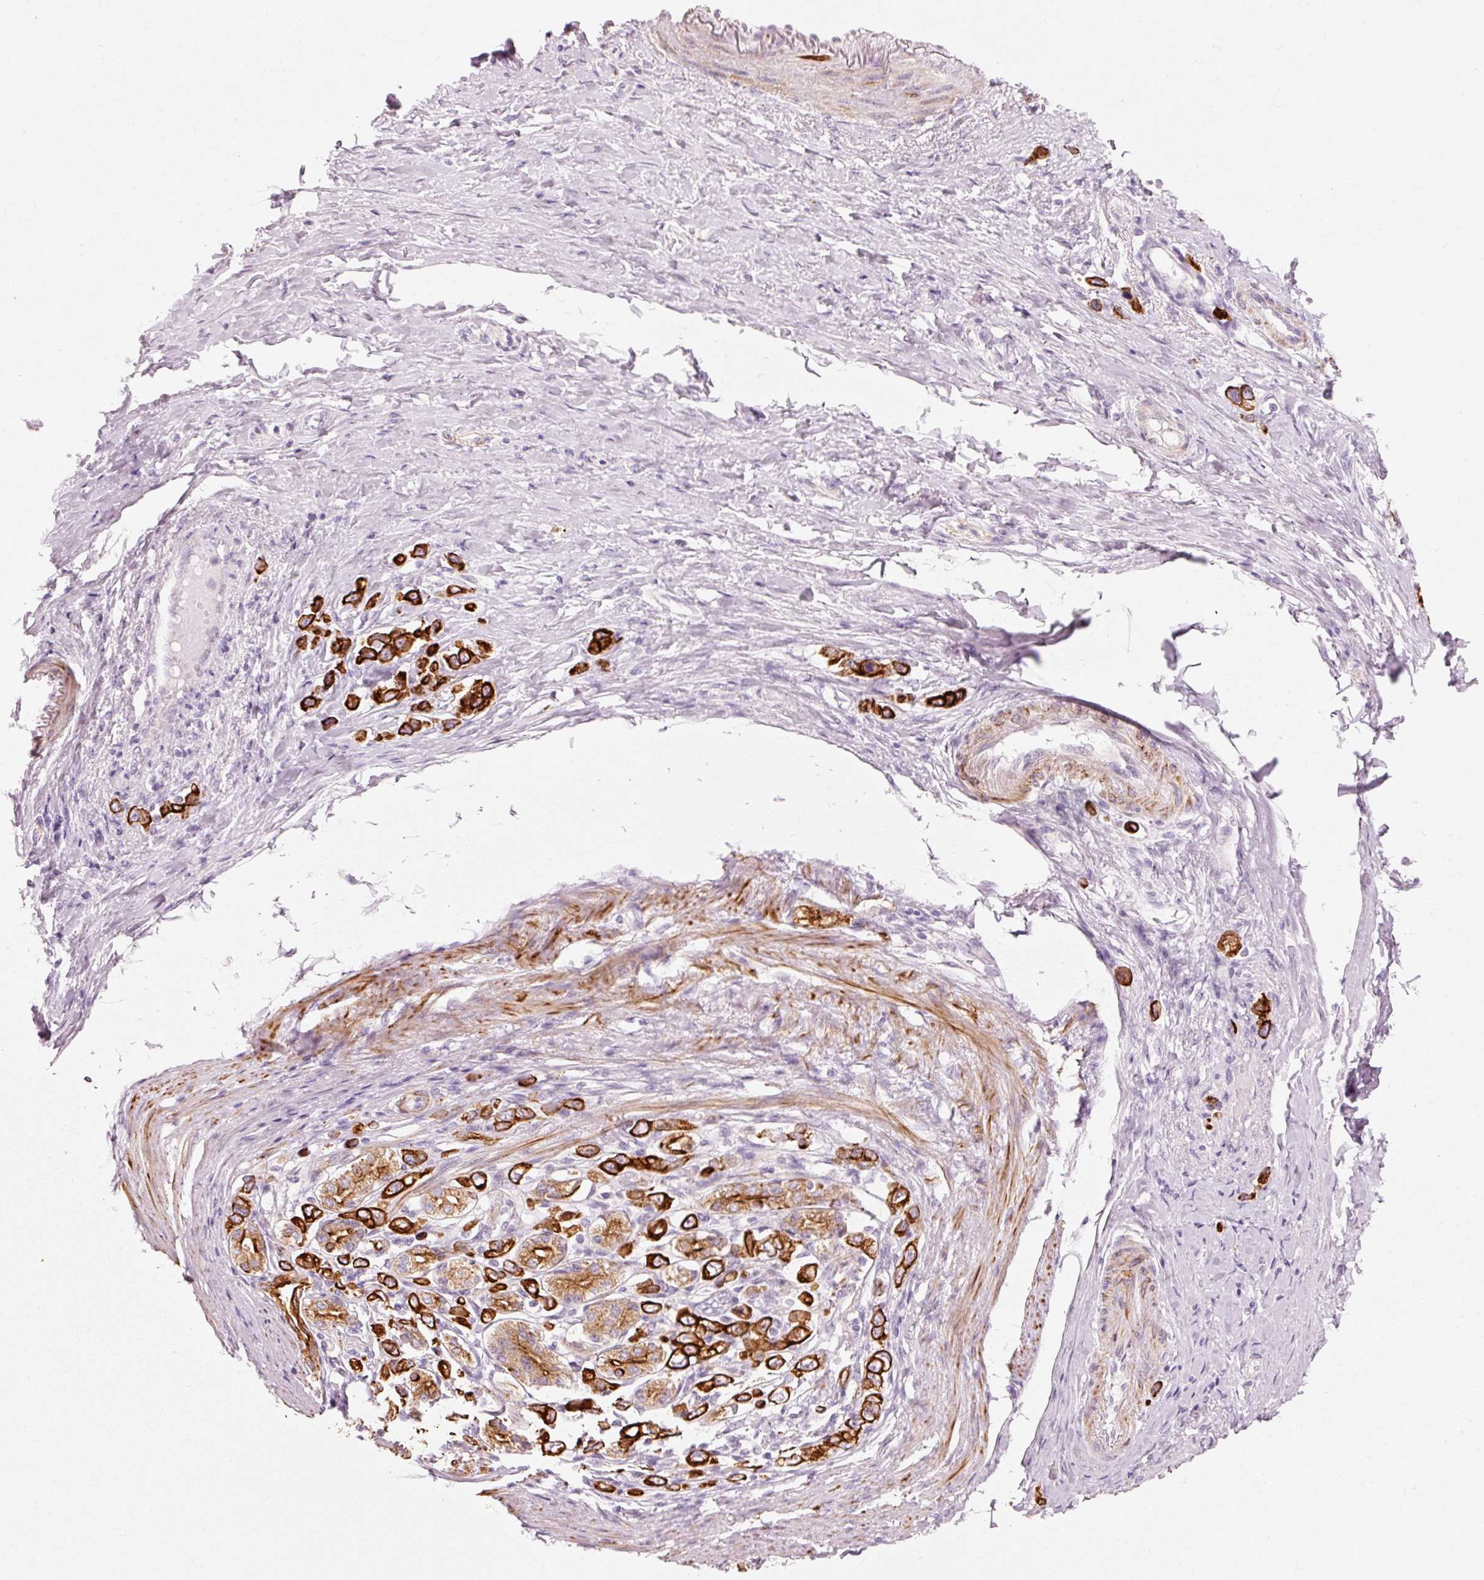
{"staining": {"intensity": "strong", "quantity": ">75%", "location": "cytoplasmic/membranous"}, "tissue": "stomach cancer", "cell_type": "Tumor cells", "image_type": "cancer", "snomed": [{"axis": "morphology", "description": "Adenocarcinoma, NOS"}, {"axis": "topography", "description": "Stomach"}], "caption": "IHC of human stomach adenocarcinoma displays high levels of strong cytoplasmic/membranous expression in approximately >75% of tumor cells.", "gene": "TRIM73", "patient": {"sex": "female", "age": 65}}